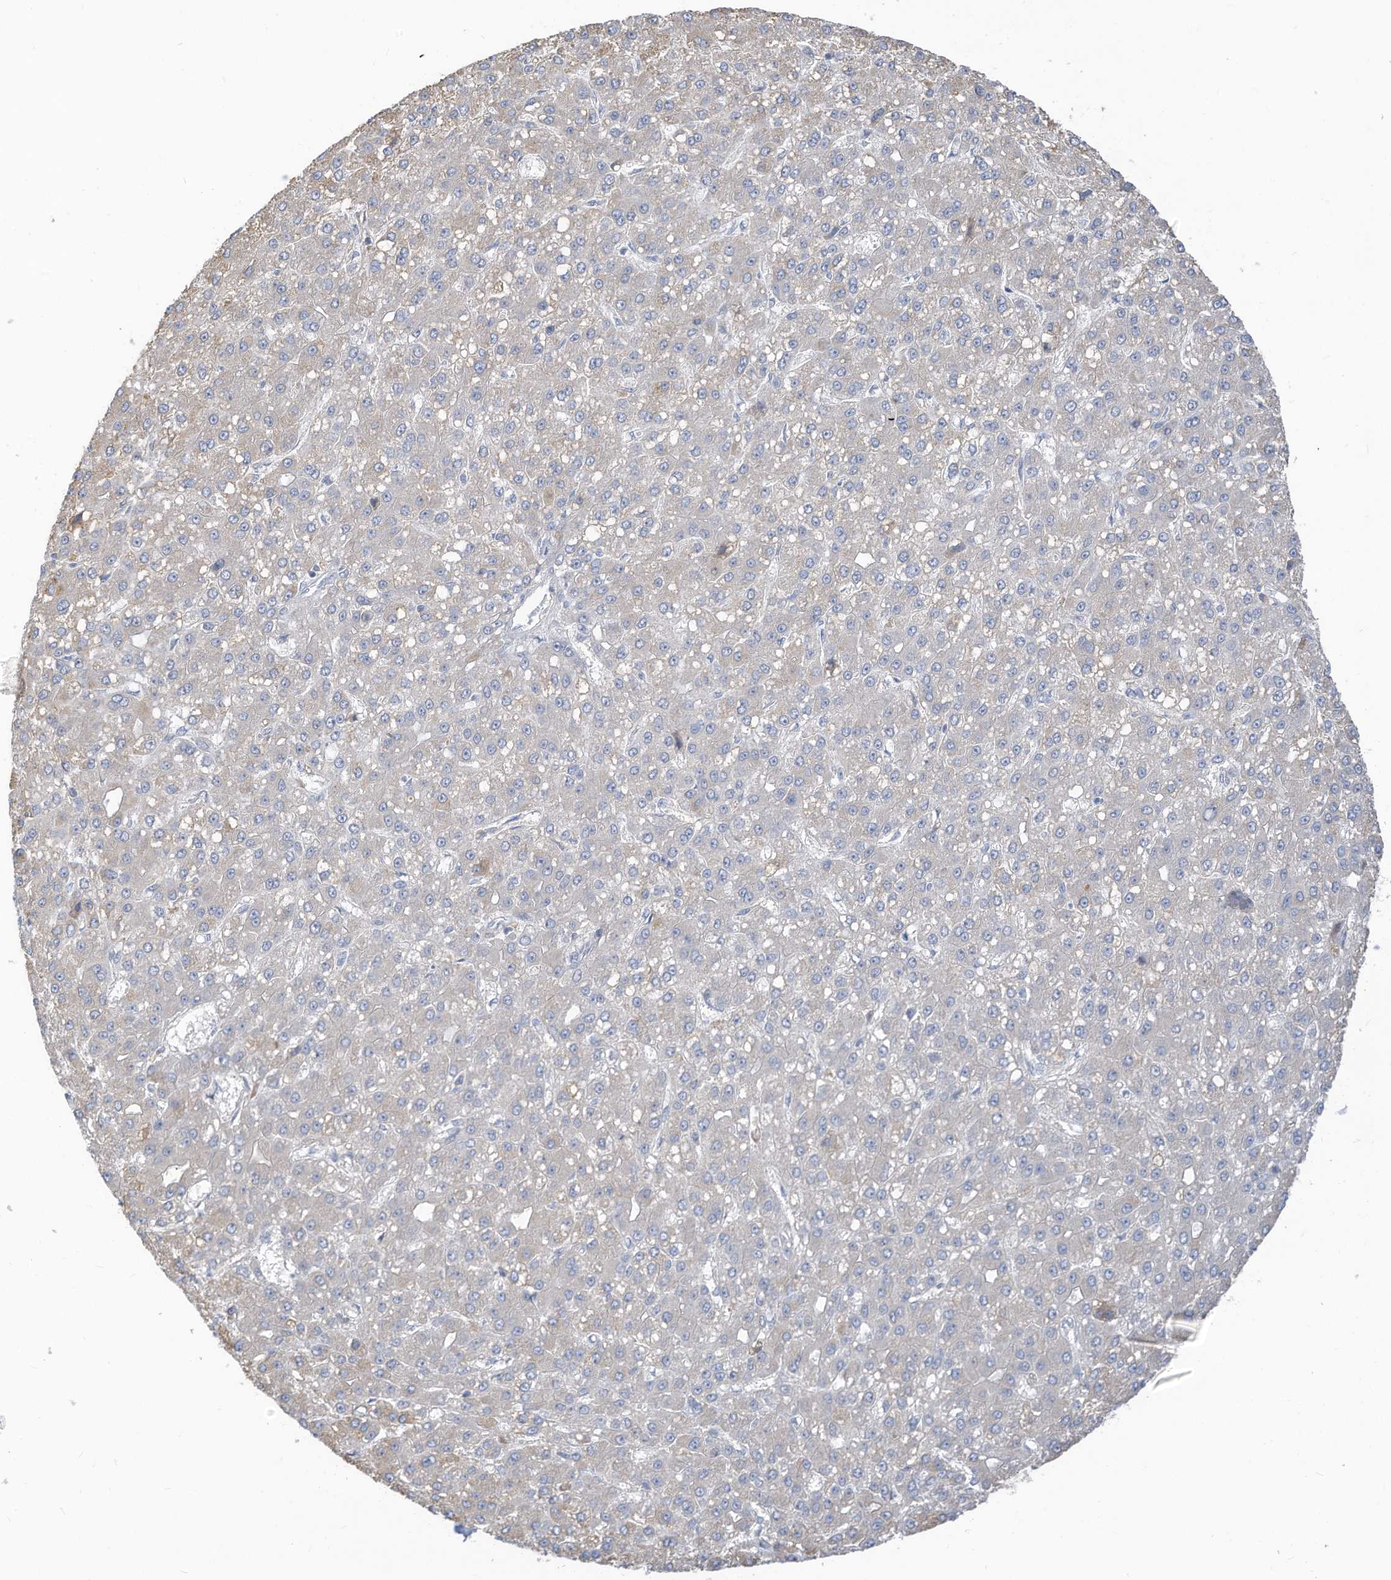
{"staining": {"intensity": "negative", "quantity": "none", "location": "none"}, "tissue": "liver cancer", "cell_type": "Tumor cells", "image_type": "cancer", "snomed": [{"axis": "morphology", "description": "Carcinoma, Hepatocellular, NOS"}, {"axis": "topography", "description": "Liver"}], "caption": "High power microscopy histopathology image of an IHC photomicrograph of liver hepatocellular carcinoma, revealing no significant staining in tumor cells.", "gene": "SLC1A5", "patient": {"sex": "male", "age": 67}}